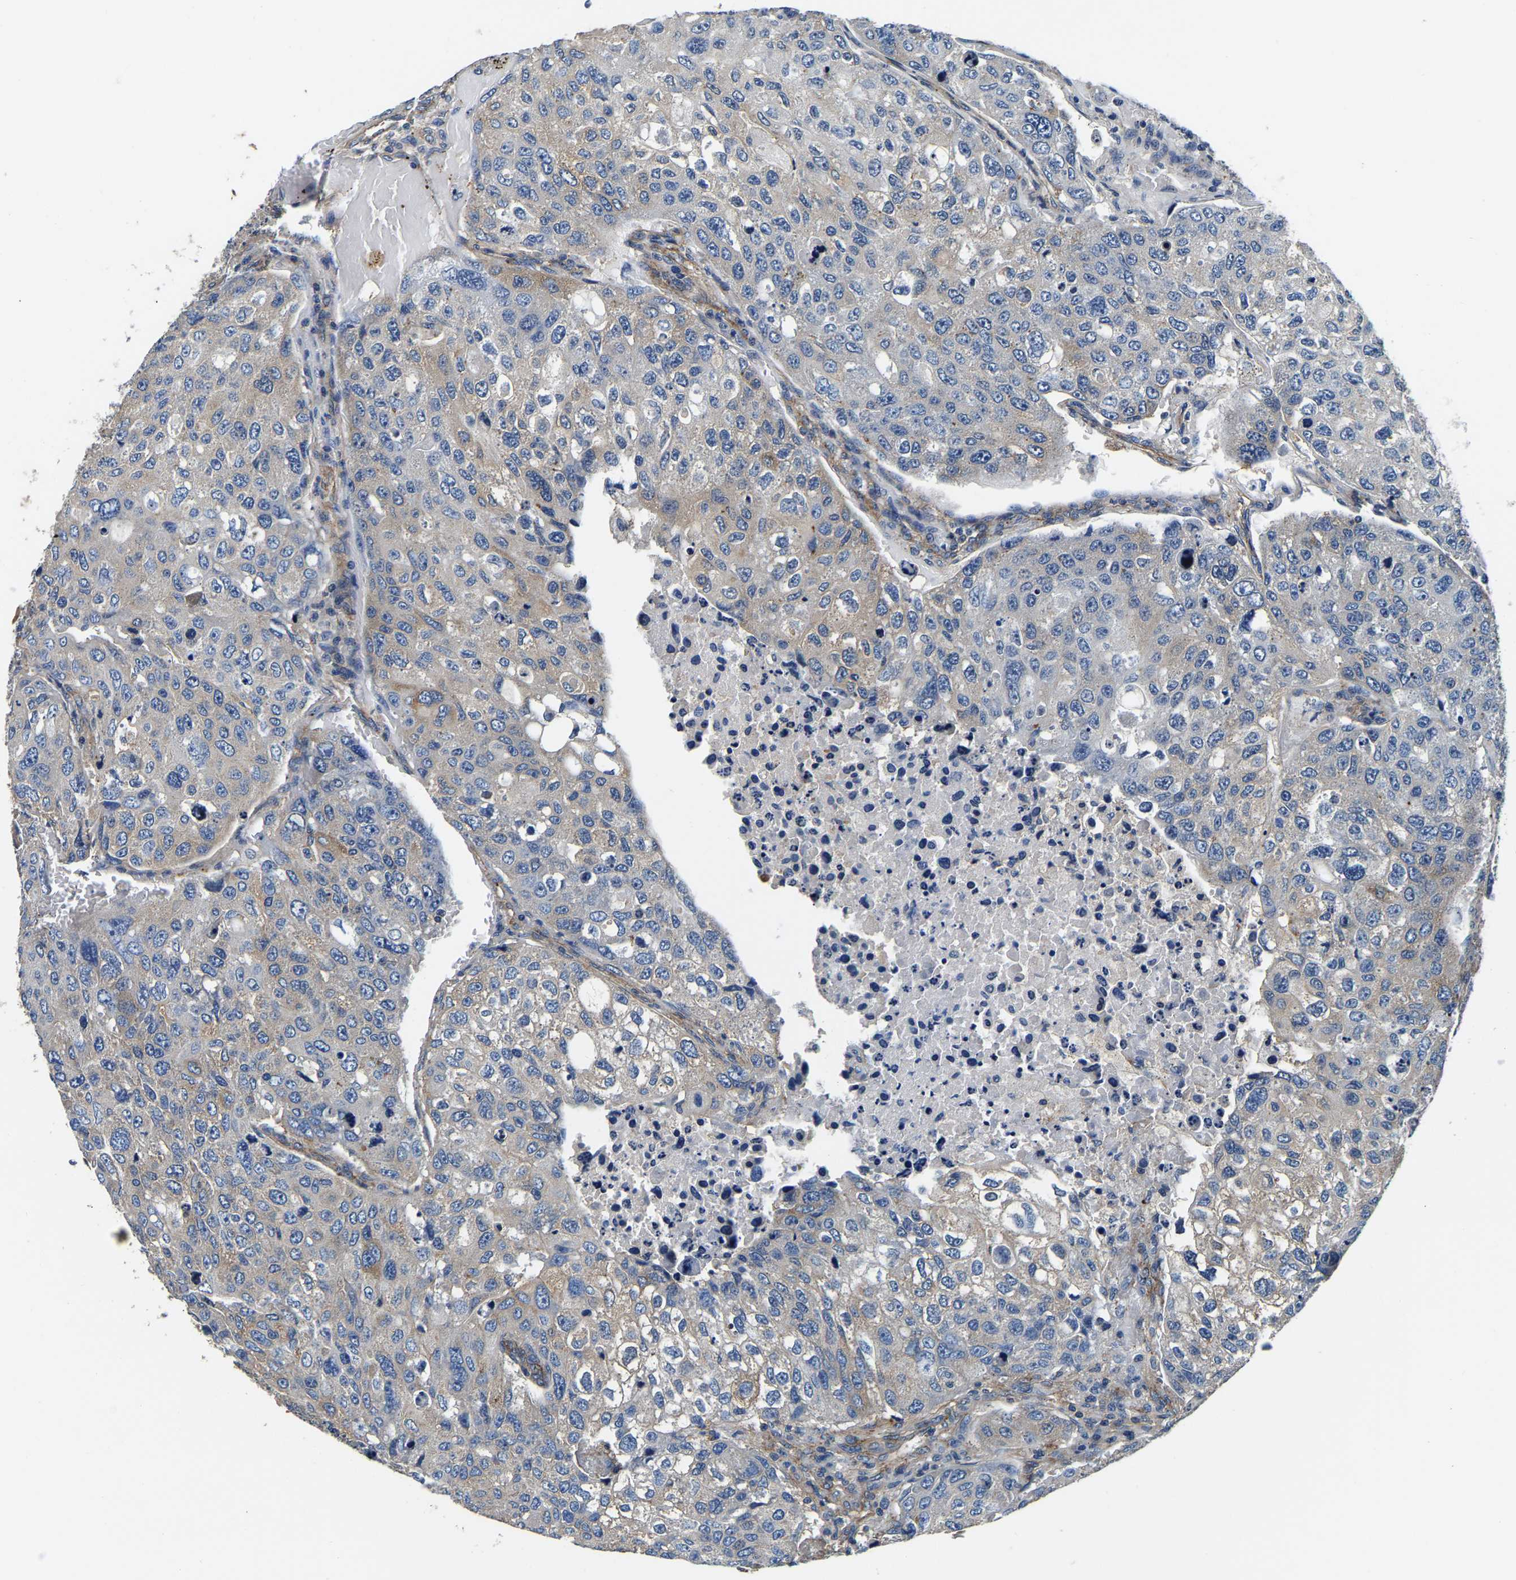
{"staining": {"intensity": "weak", "quantity": "<25%", "location": "cytoplasmic/membranous"}, "tissue": "urothelial cancer", "cell_type": "Tumor cells", "image_type": "cancer", "snomed": [{"axis": "morphology", "description": "Urothelial carcinoma, High grade"}, {"axis": "topography", "description": "Lymph node"}, {"axis": "topography", "description": "Urinary bladder"}], "caption": "A histopathology image of human urothelial cancer is negative for staining in tumor cells.", "gene": "SH3GLB1", "patient": {"sex": "male", "age": 51}}